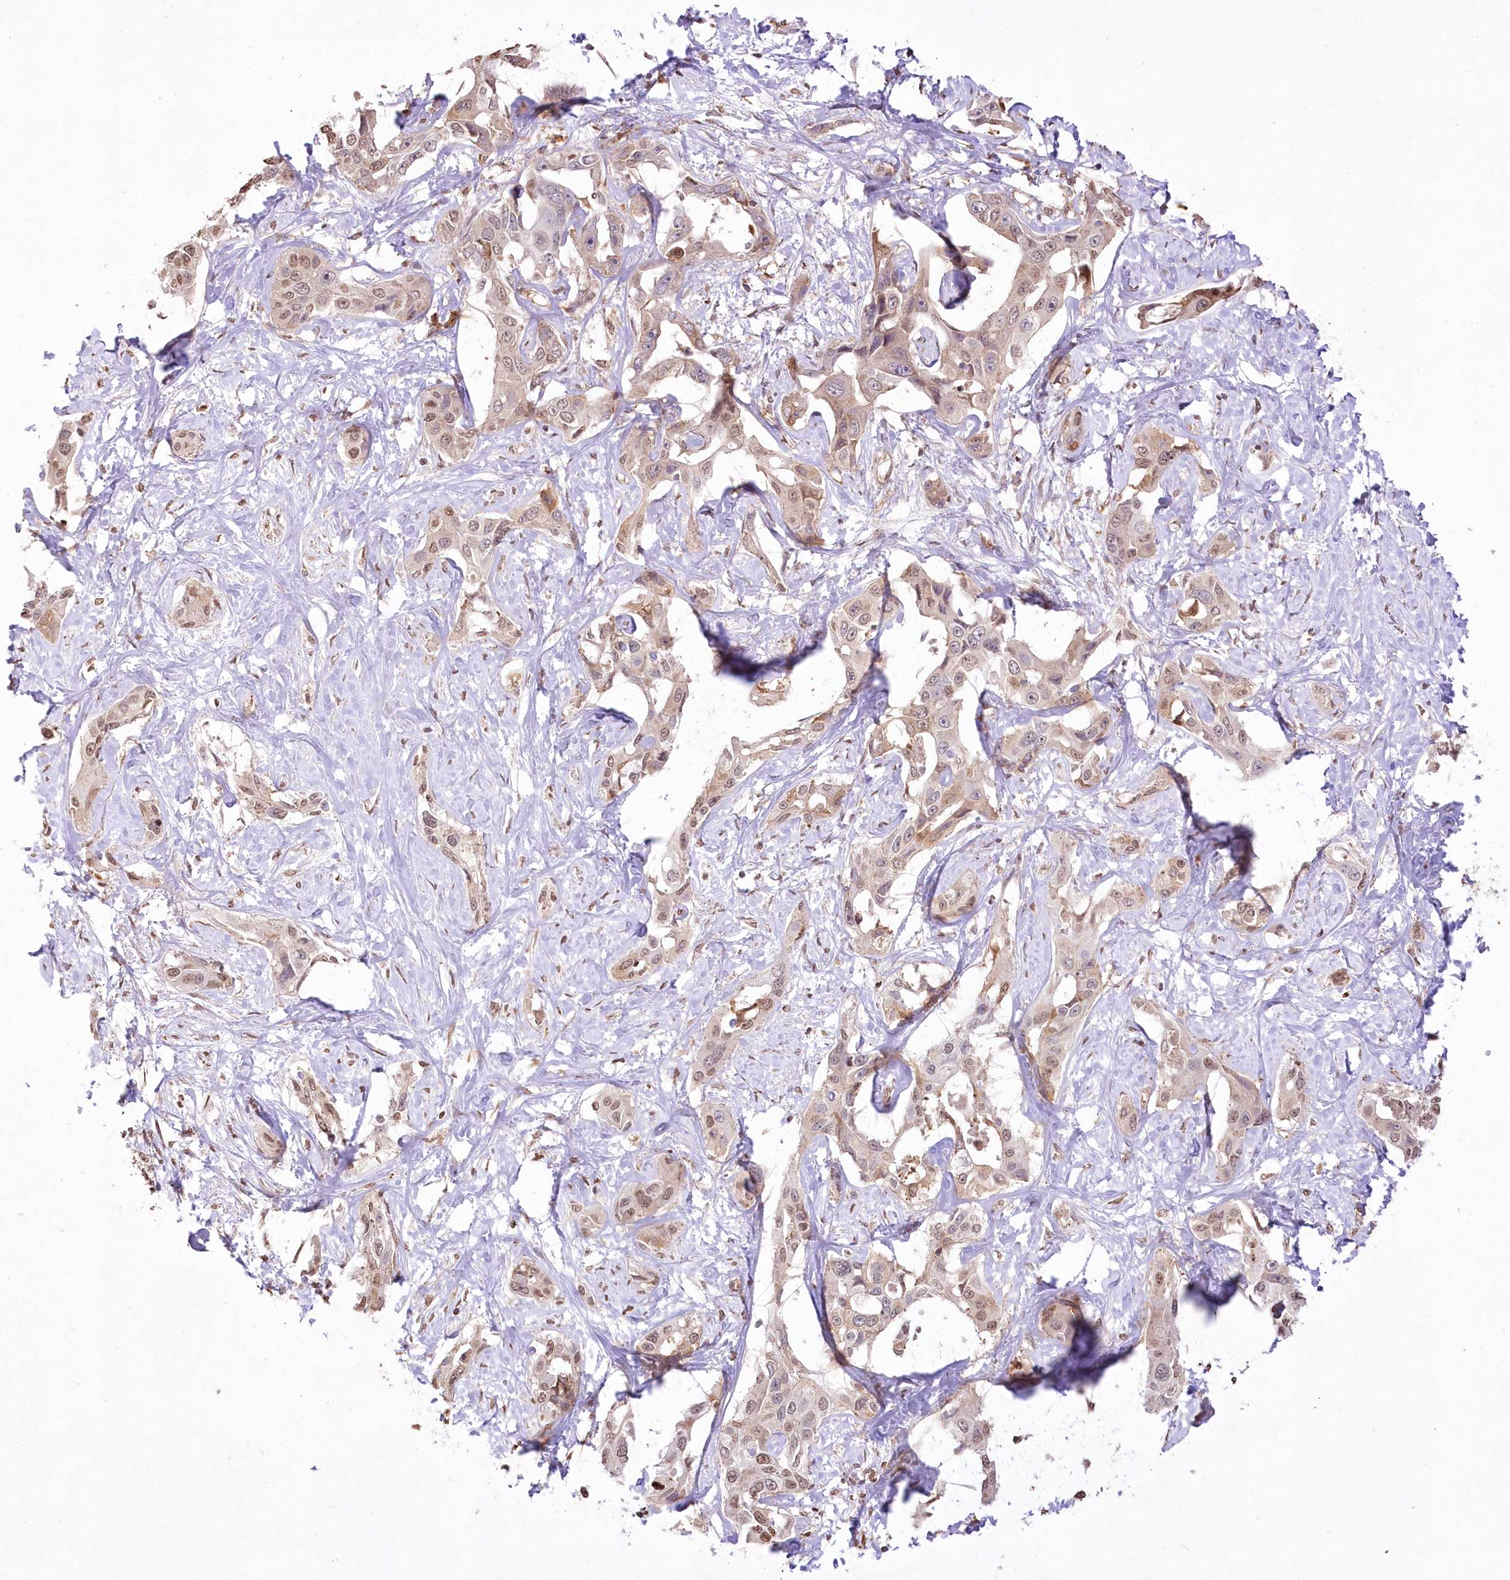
{"staining": {"intensity": "moderate", "quantity": "25%-75%", "location": "cytoplasmic/membranous,nuclear"}, "tissue": "liver cancer", "cell_type": "Tumor cells", "image_type": "cancer", "snomed": [{"axis": "morphology", "description": "Cholangiocarcinoma"}, {"axis": "topography", "description": "Liver"}], "caption": "Liver cancer stained with a protein marker reveals moderate staining in tumor cells.", "gene": "FCHO2", "patient": {"sex": "male", "age": 59}}